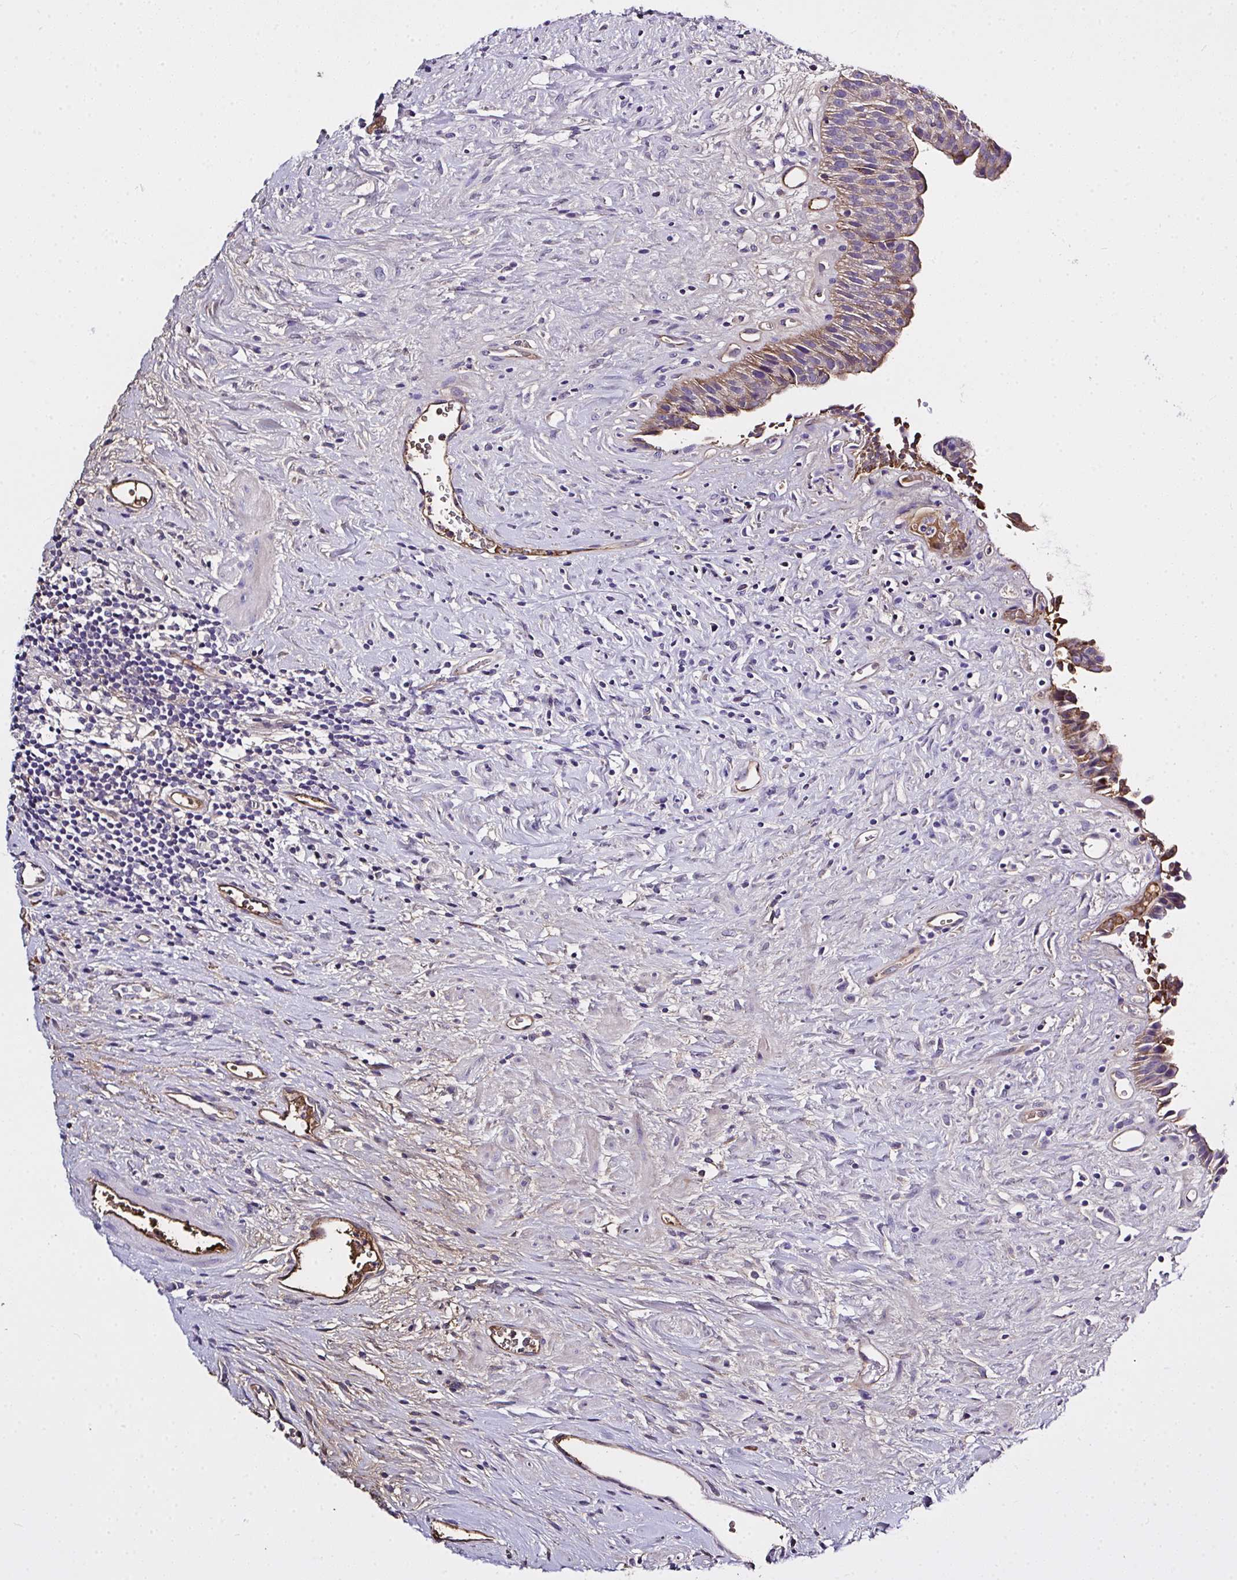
{"staining": {"intensity": "strong", "quantity": "<25%", "location": "cytoplasmic/membranous"}, "tissue": "urinary bladder", "cell_type": "Urothelial cells", "image_type": "normal", "snomed": [{"axis": "morphology", "description": "Normal tissue, NOS"}, {"axis": "topography", "description": "Urinary bladder"}], "caption": "A high-resolution image shows immunohistochemistry (IHC) staining of benign urinary bladder, which exhibits strong cytoplasmic/membranous staining in approximately <25% of urothelial cells.", "gene": "ZNF813", "patient": {"sex": "female", "age": 56}}